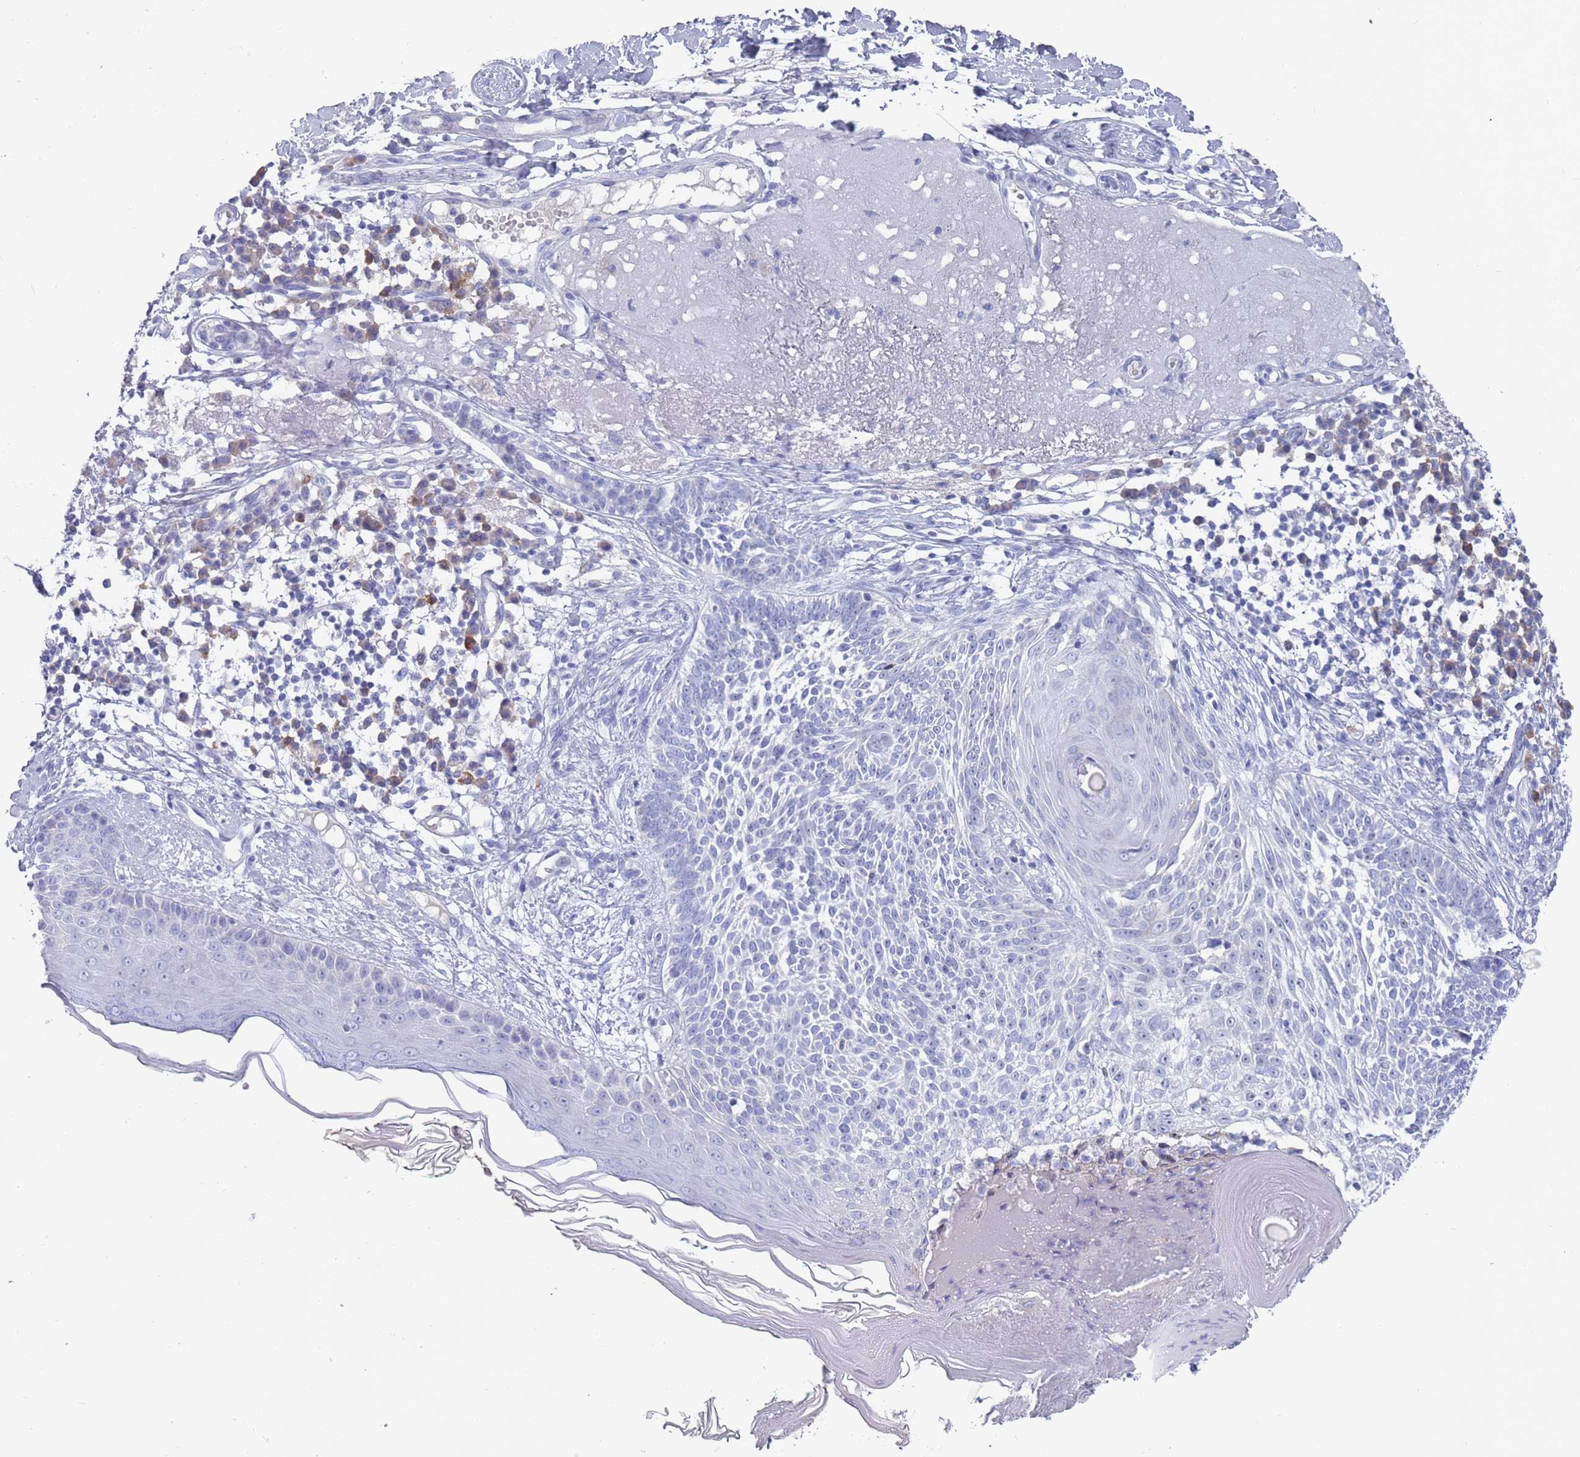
{"staining": {"intensity": "negative", "quantity": "none", "location": "none"}, "tissue": "skin cancer", "cell_type": "Tumor cells", "image_type": "cancer", "snomed": [{"axis": "morphology", "description": "Basal cell carcinoma"}, {"axis": "topography", "description": "Skin"}], "caption": "DAB immunohistochemical staining of human skin basal cell carcinoma reveals no significant expression in tumor cells.", "gene": "ST8SIA5", "patient": {"sex": "male", "age": 72}}